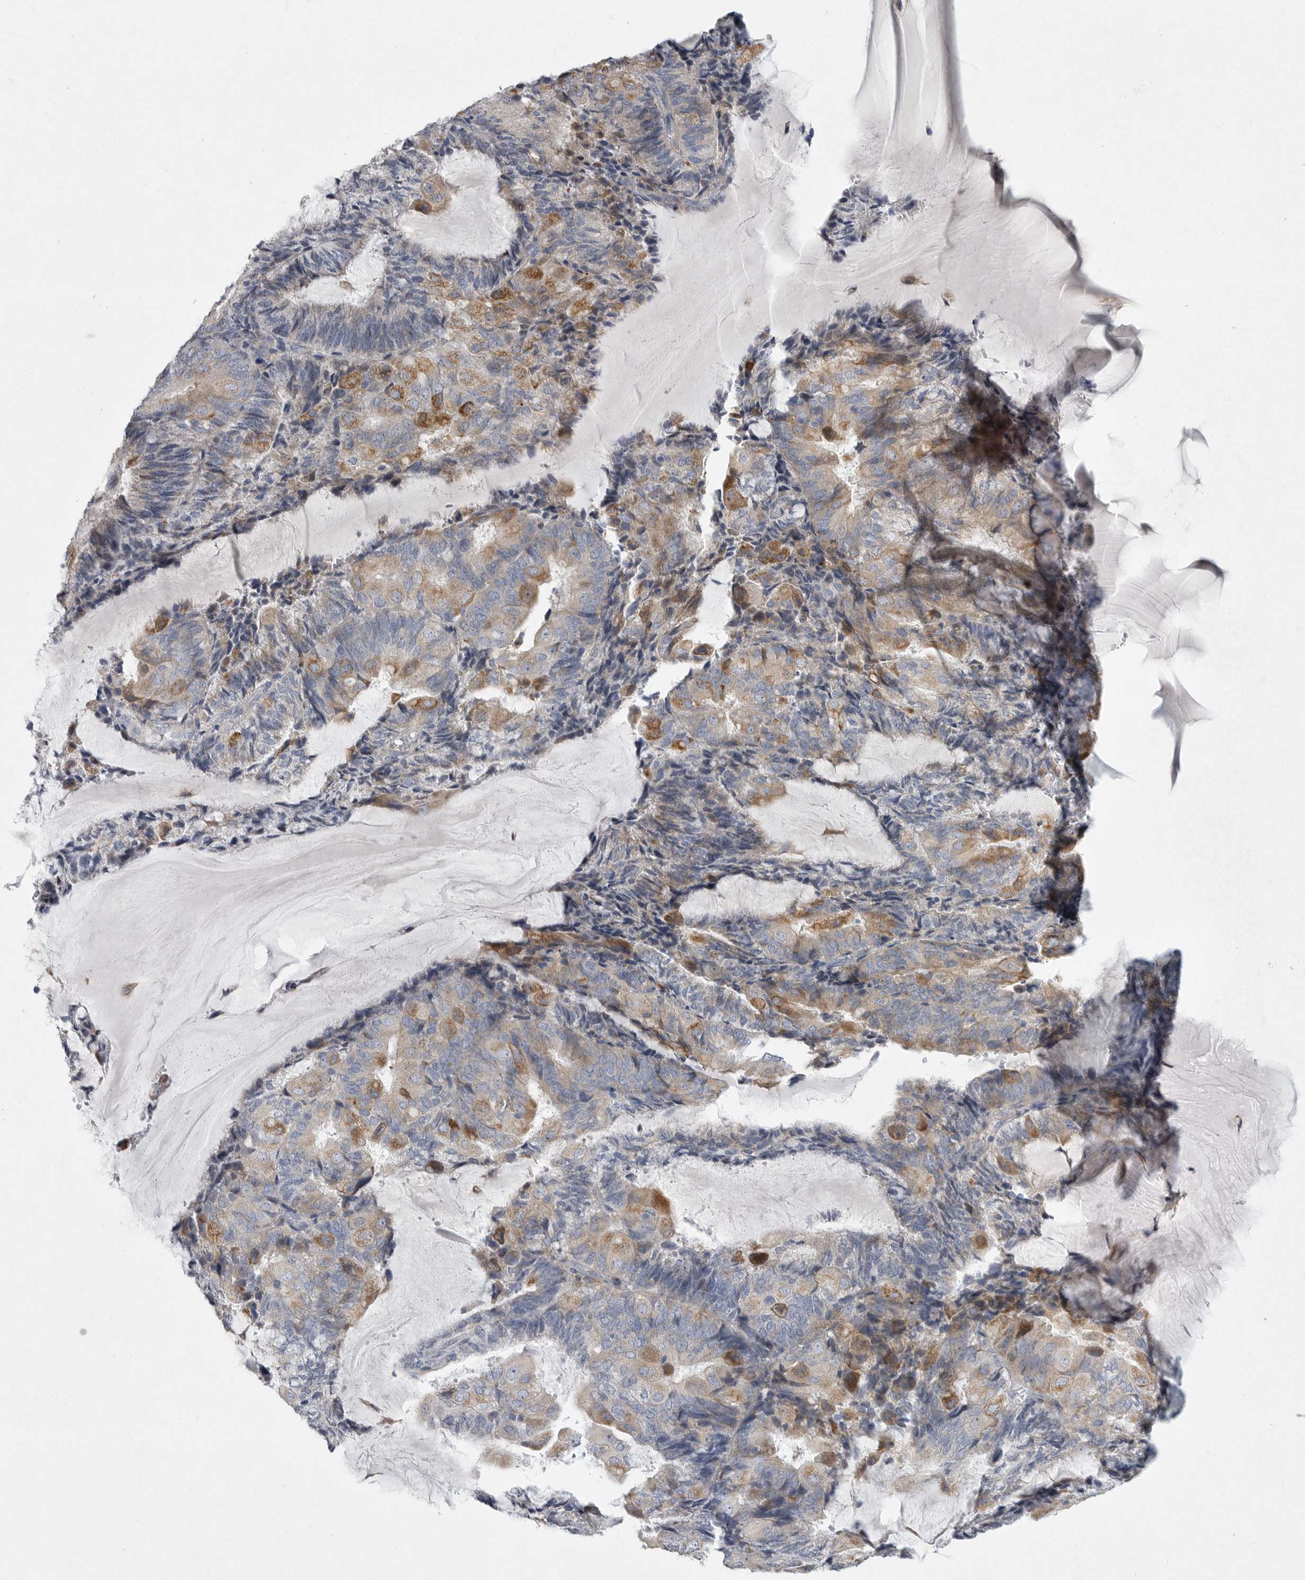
{"staining": {"intensity": "moderate", "quantity": "25%-75%", "location": "cytoplasmic/membranous"}, "tissue": "endometrial cancer", "cell_type": "Tumor cells", "image_type": "cancer", "snomed": [{"axis": "morphology", "description": "Adenocarcinoma, NOS"}, {"axis": "topography", "description": "Endometrium"}], "caption": "Immunohistochemical staining of human endometrial adenocarcinoma displays medium levels of moderate cytoplasmic/membranous expression in about 25%-75% of tumor cells.", "gene": "EDEM3", "patient": {"sex": "female", "age": 81}}